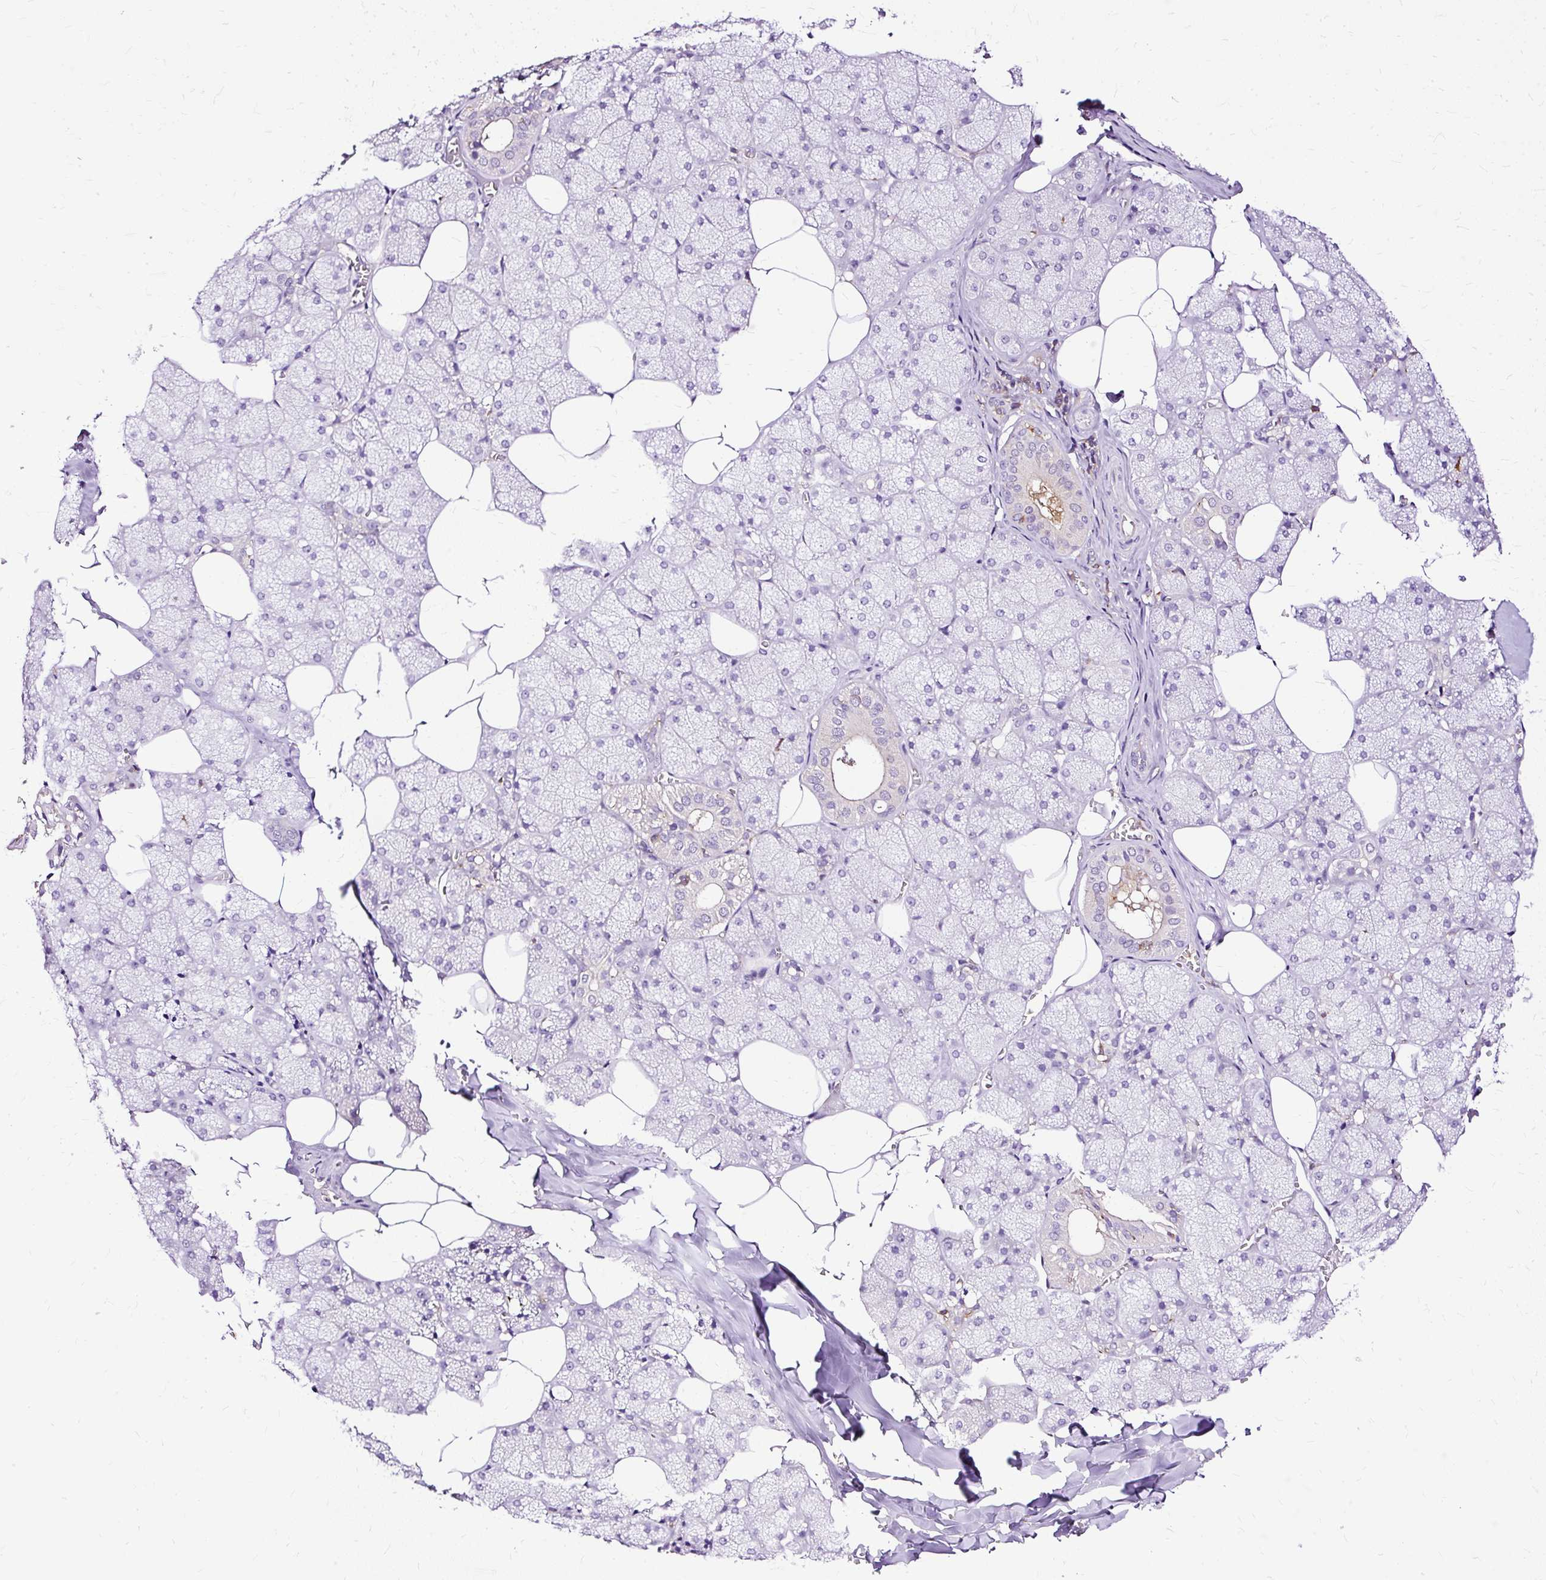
{"staining": {"intensity": "weak", "quantity": "<25%", "location": "cytoplasmic/membranous"}, "tissue": "salivary gland", "cell_type": "Glandular cells", "image_type": "normal", "snomed": [{"axis": "morphology", "description": "Normal tissue, NOS"}, {"axis": "topography", "description": "Salivary gland"}, {"axis": "topography", "description": "Peripheral nerve tissue"}], "caption": "IHC of unremarkable human salivary gland reveals no staining in glandular cells. (Immunohistochemistry, brightfield microscopy, high magnification).", "gene": "TWF2", "patient": {"sex": "male", "age": 38}}